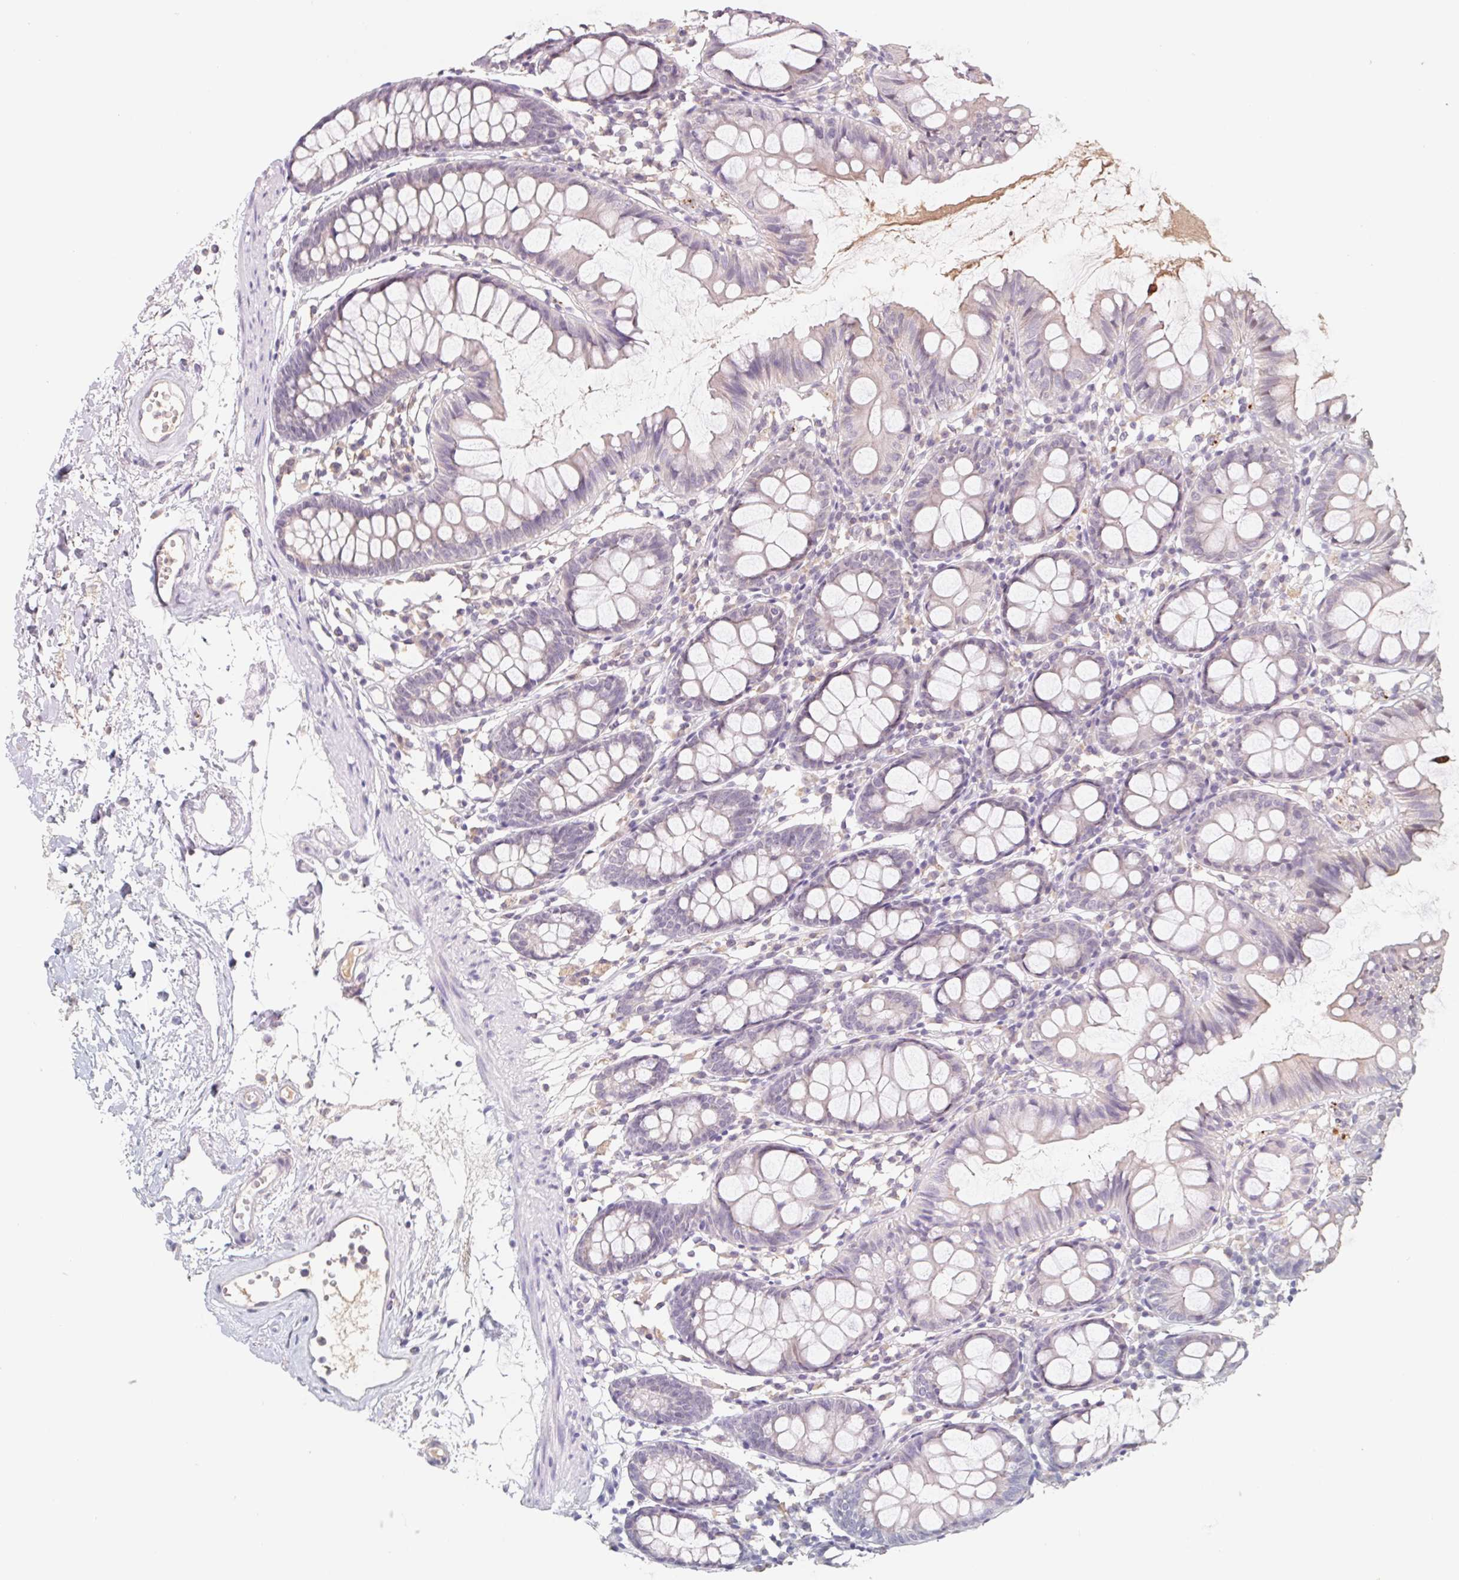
{"staining": {"intensity": "negative", "quantity": "none", "location": "none"}, "tissue": "colon", "cell_type": "Endothelial cells", "image_type": "normal", "snomed": [{"axis": "morphology", "description": "Normal tissue, NOS"}, {"axis": "topography", "description": "Colon"}], "caption": "Immunohistochemistry of benign colon reveals no expression in endothelial cells.", "gene": "PNMA8B", "patient": {"sex": "female", "age": 84}}